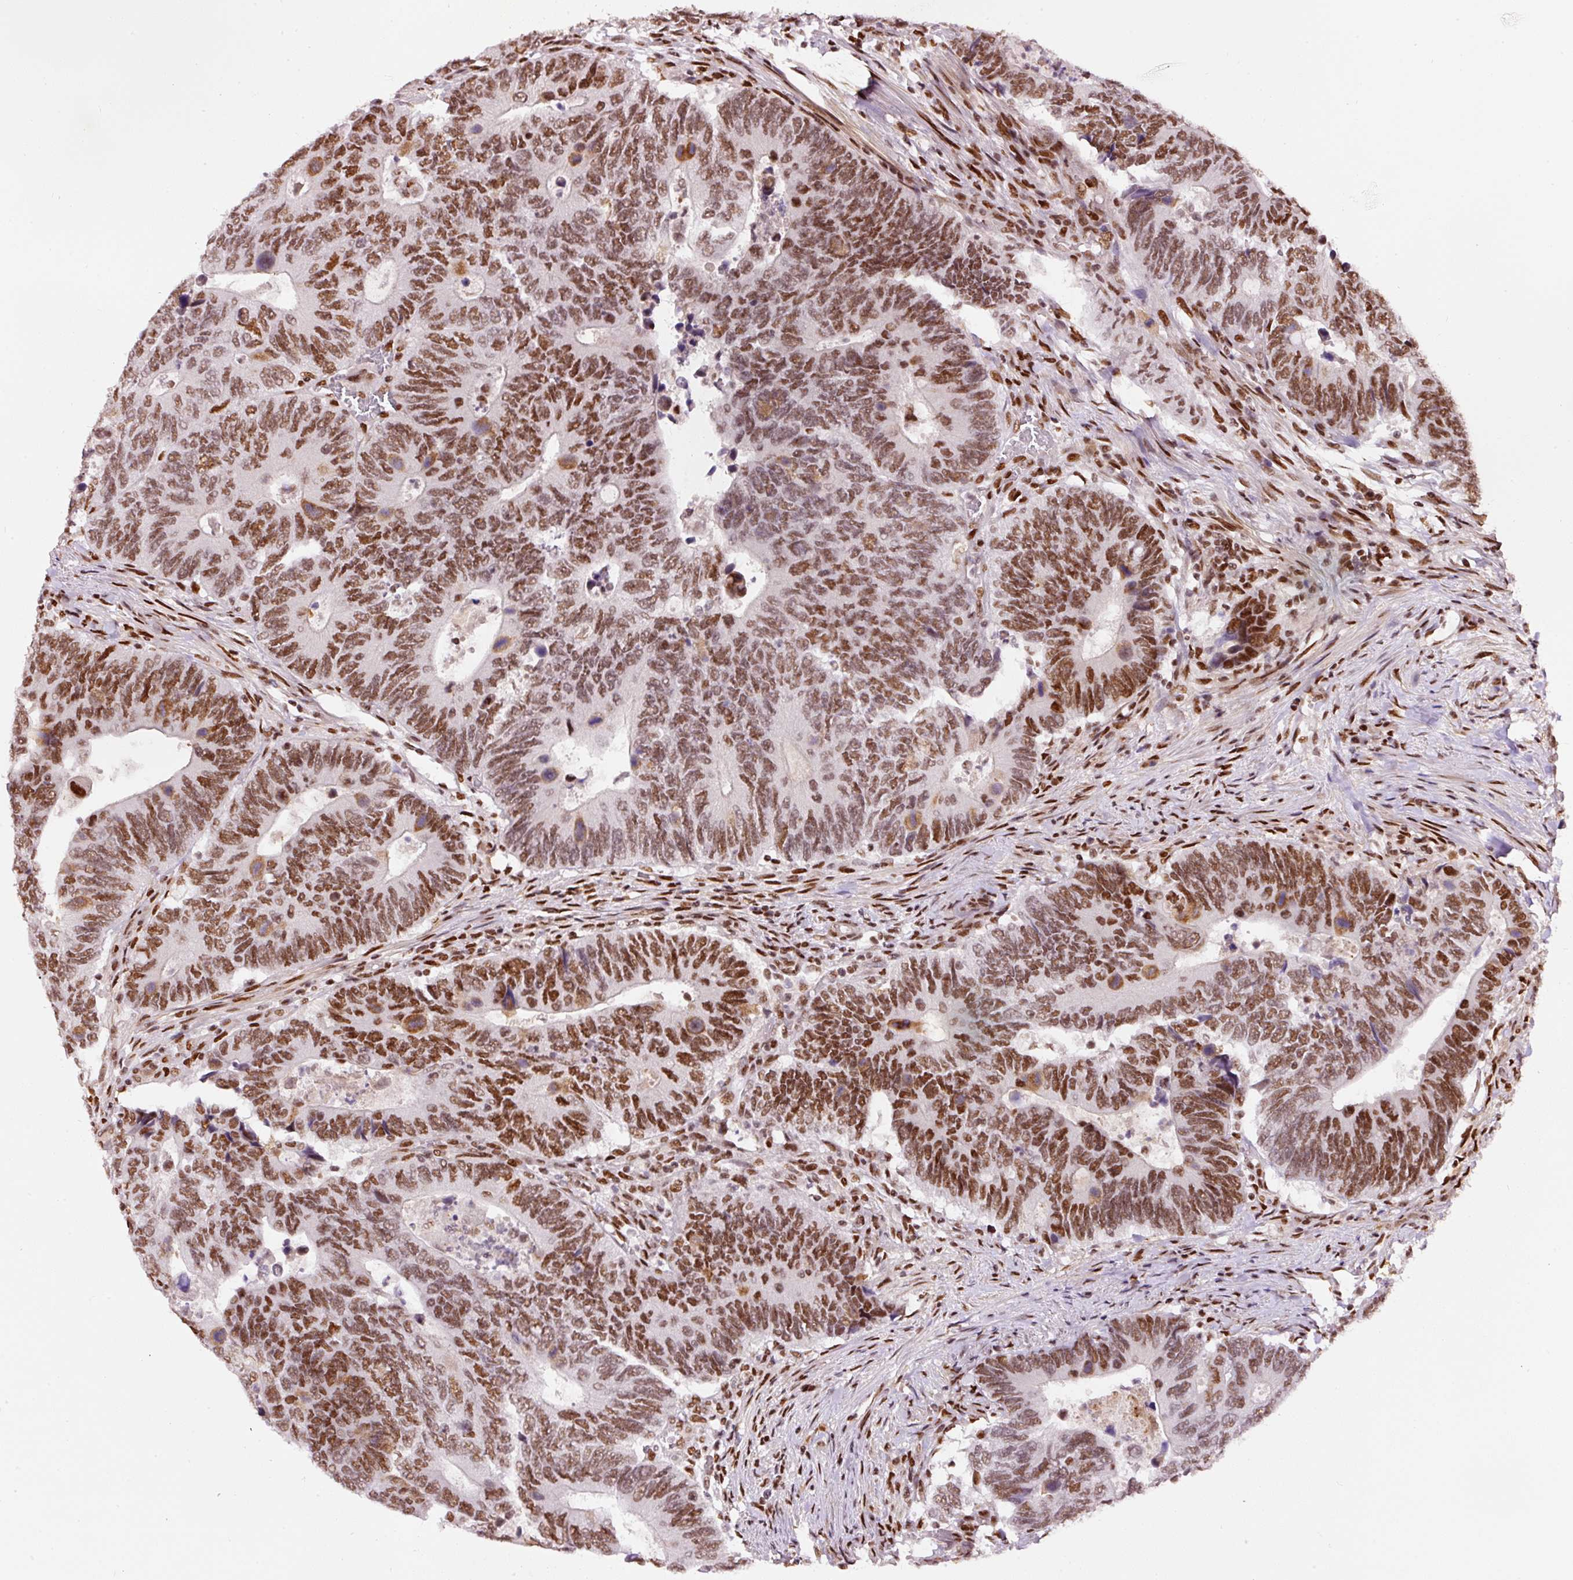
{"staining": {"intensity": "strong", "quantity": ">75%", "location": "nuclear"}, "tissue": "colorectal cancer", "cell_type": "Tumor cells", "image_type": "cancer", "snomed": [{"axis": "morphology", "description": "Adenocarcinoma, NOS"}, {"axis": "topography", "description": "Colon"}], "caption": "Protein staining of adenocarcinoma (colorectal) tissue demonstrates strong nuclear expression in approximately >75% of tumor cells.", "gene": "HNRNPC", "patient": {"sex": "male", "age": 87}}